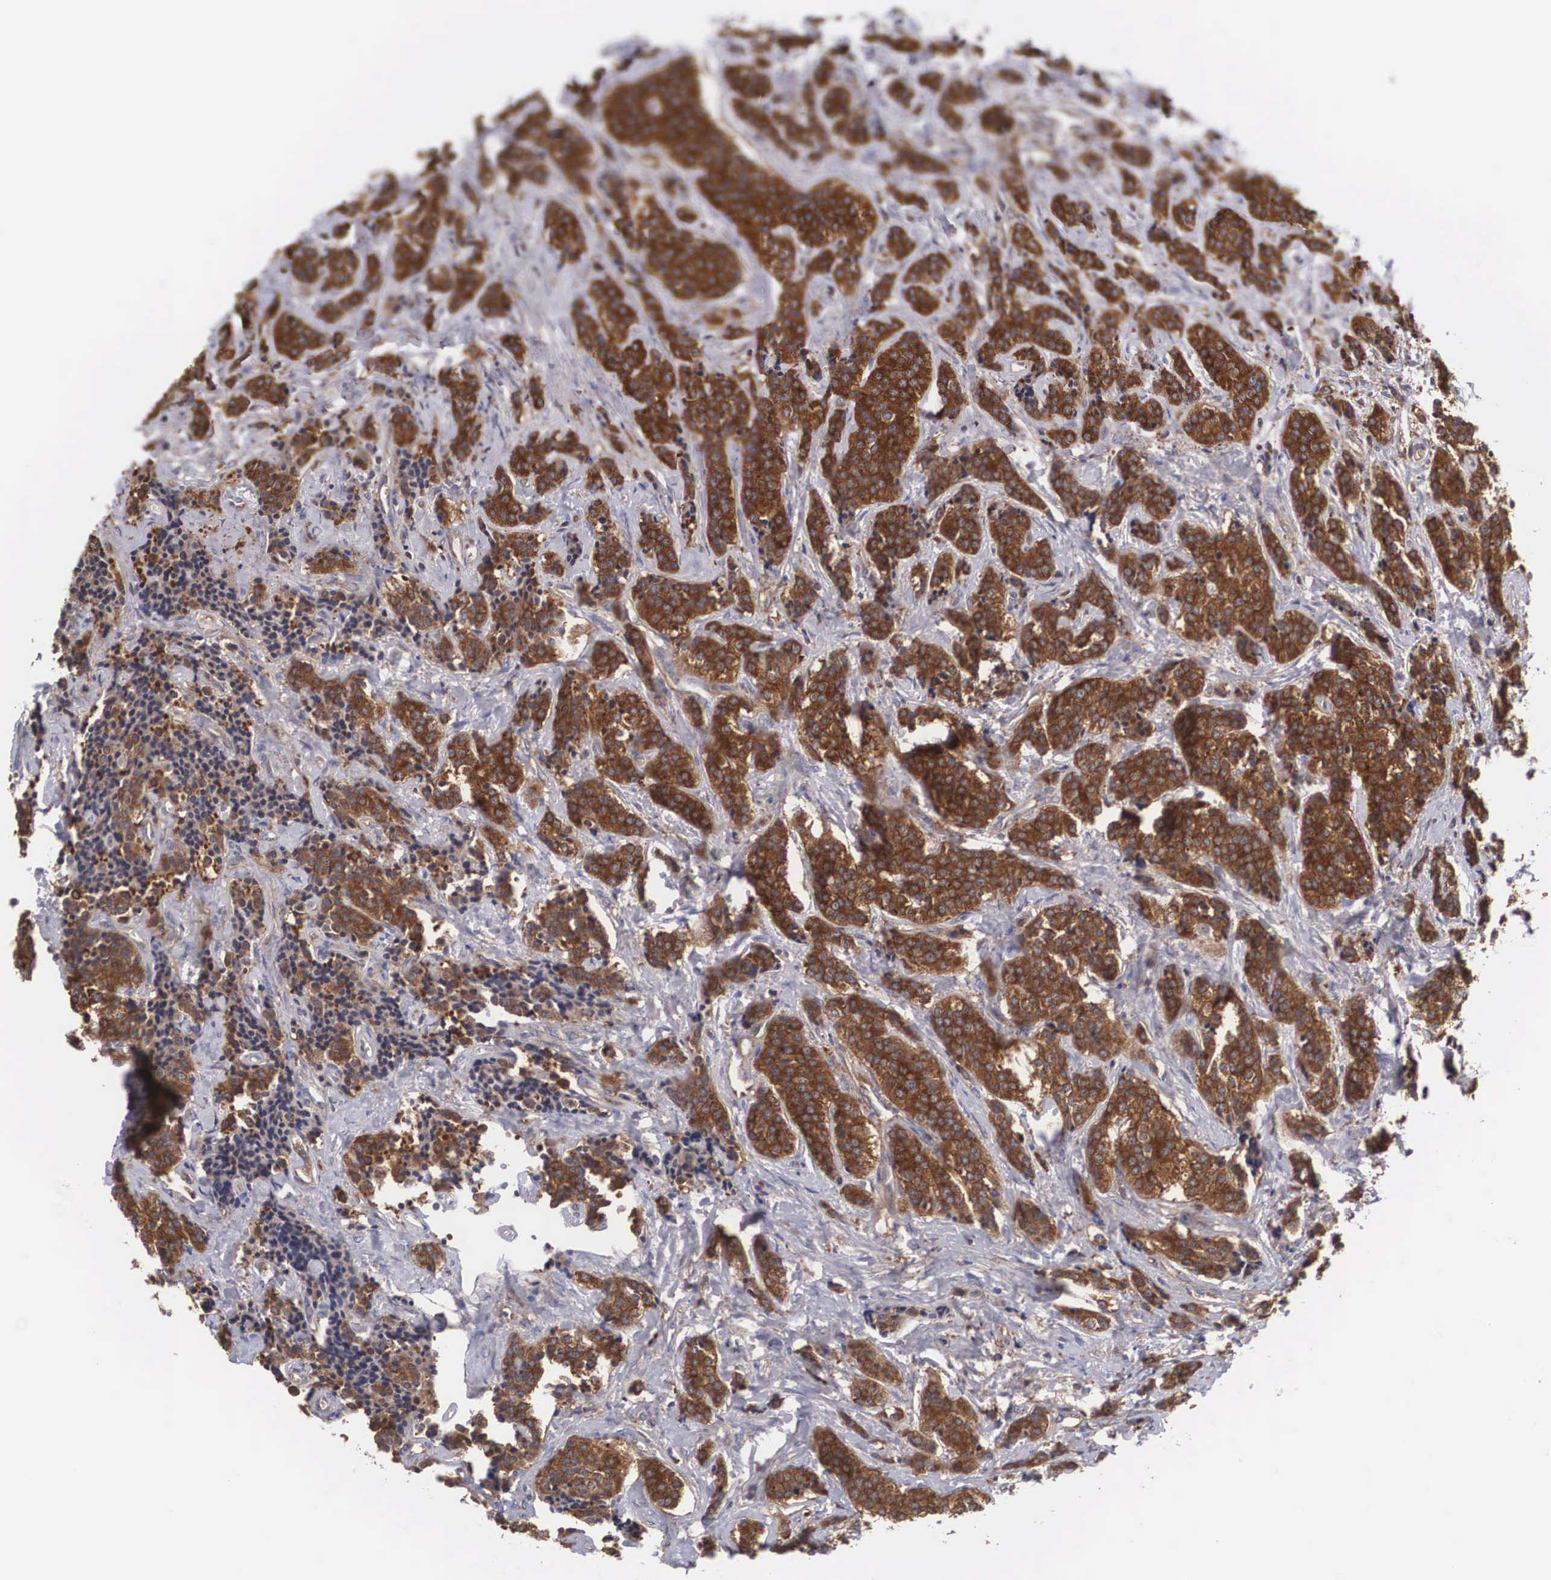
{"staining": {"intensity": "strong", "quantity": ">75%", "location": "cytoplasmic/membranous"}, "tissue": "carcinoid", "cell_type": "Tumor cells", "image_type": "cancer", "snomed": [{"axis": "morphology", "description": "Carcinoid, malignant, NOS"}, {"axis": "topography", "description": "Small intestine"}], "caption": "Human carcinoid (malignant) stained for a protein (brown) reveals strong cytoplasmic/membranous positive expression in approximately >75% of tumor cells.", "gene": "GRIPAP1", "patient": {"sex": "male", "age": 63}}